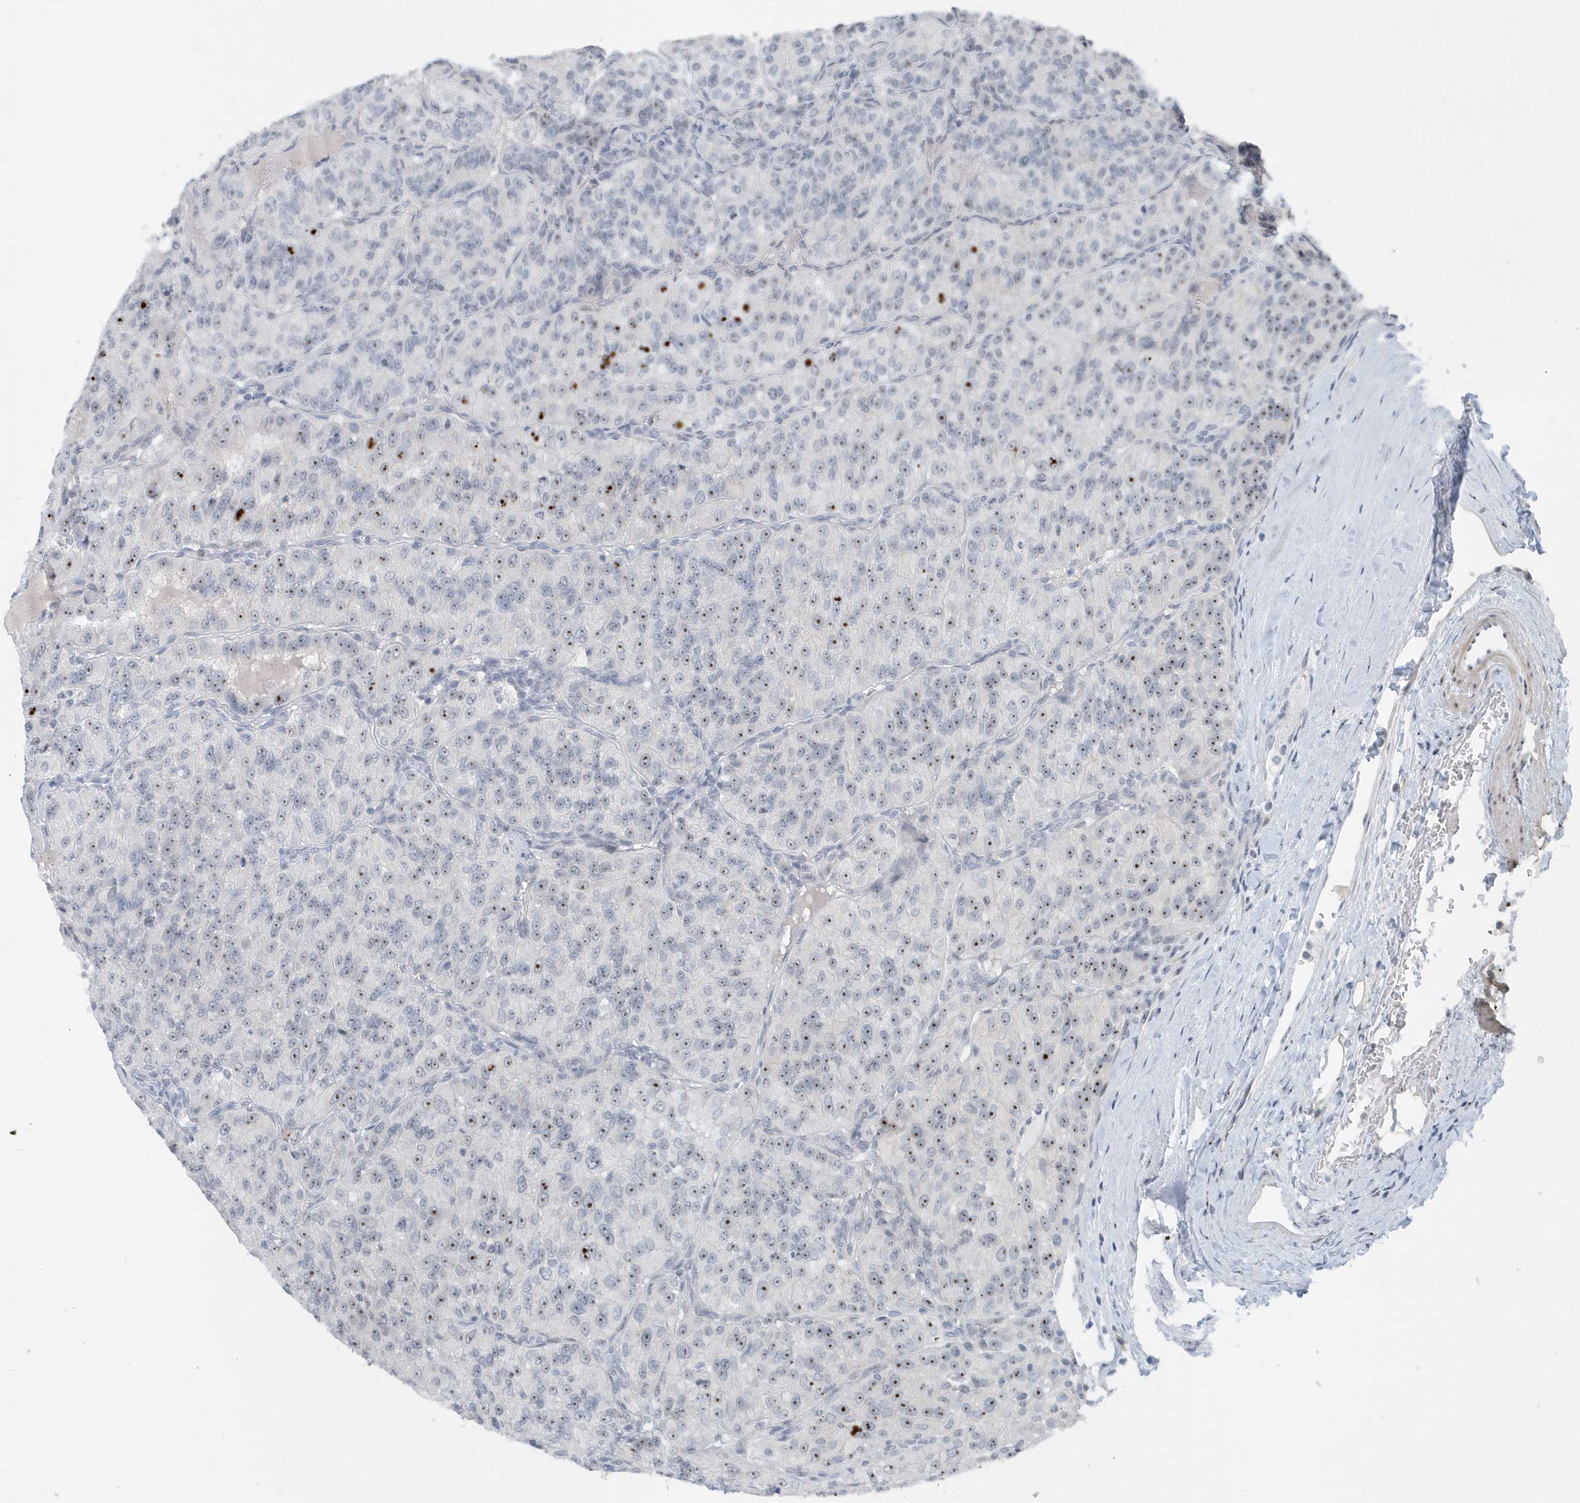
{"staining": {"intensity": "weak", "quantity": "<25%", "location": "nuclear"}, "tissue": "renal cancer", "cell_type": "Tumor cells", "image_type": "cancer", "snomed": [{"axis": "morphology", "description": "Adenocarcinoma, NOS"}, {"axis": "topography", "description": "Kidney"}], "caption": "Immunohistochemistry (IHC) of human adenocarcinoma (renal) shows no staining in tumor cells.", "gene": "RPF2", "patient": {"sex": "female", "age": 63}}